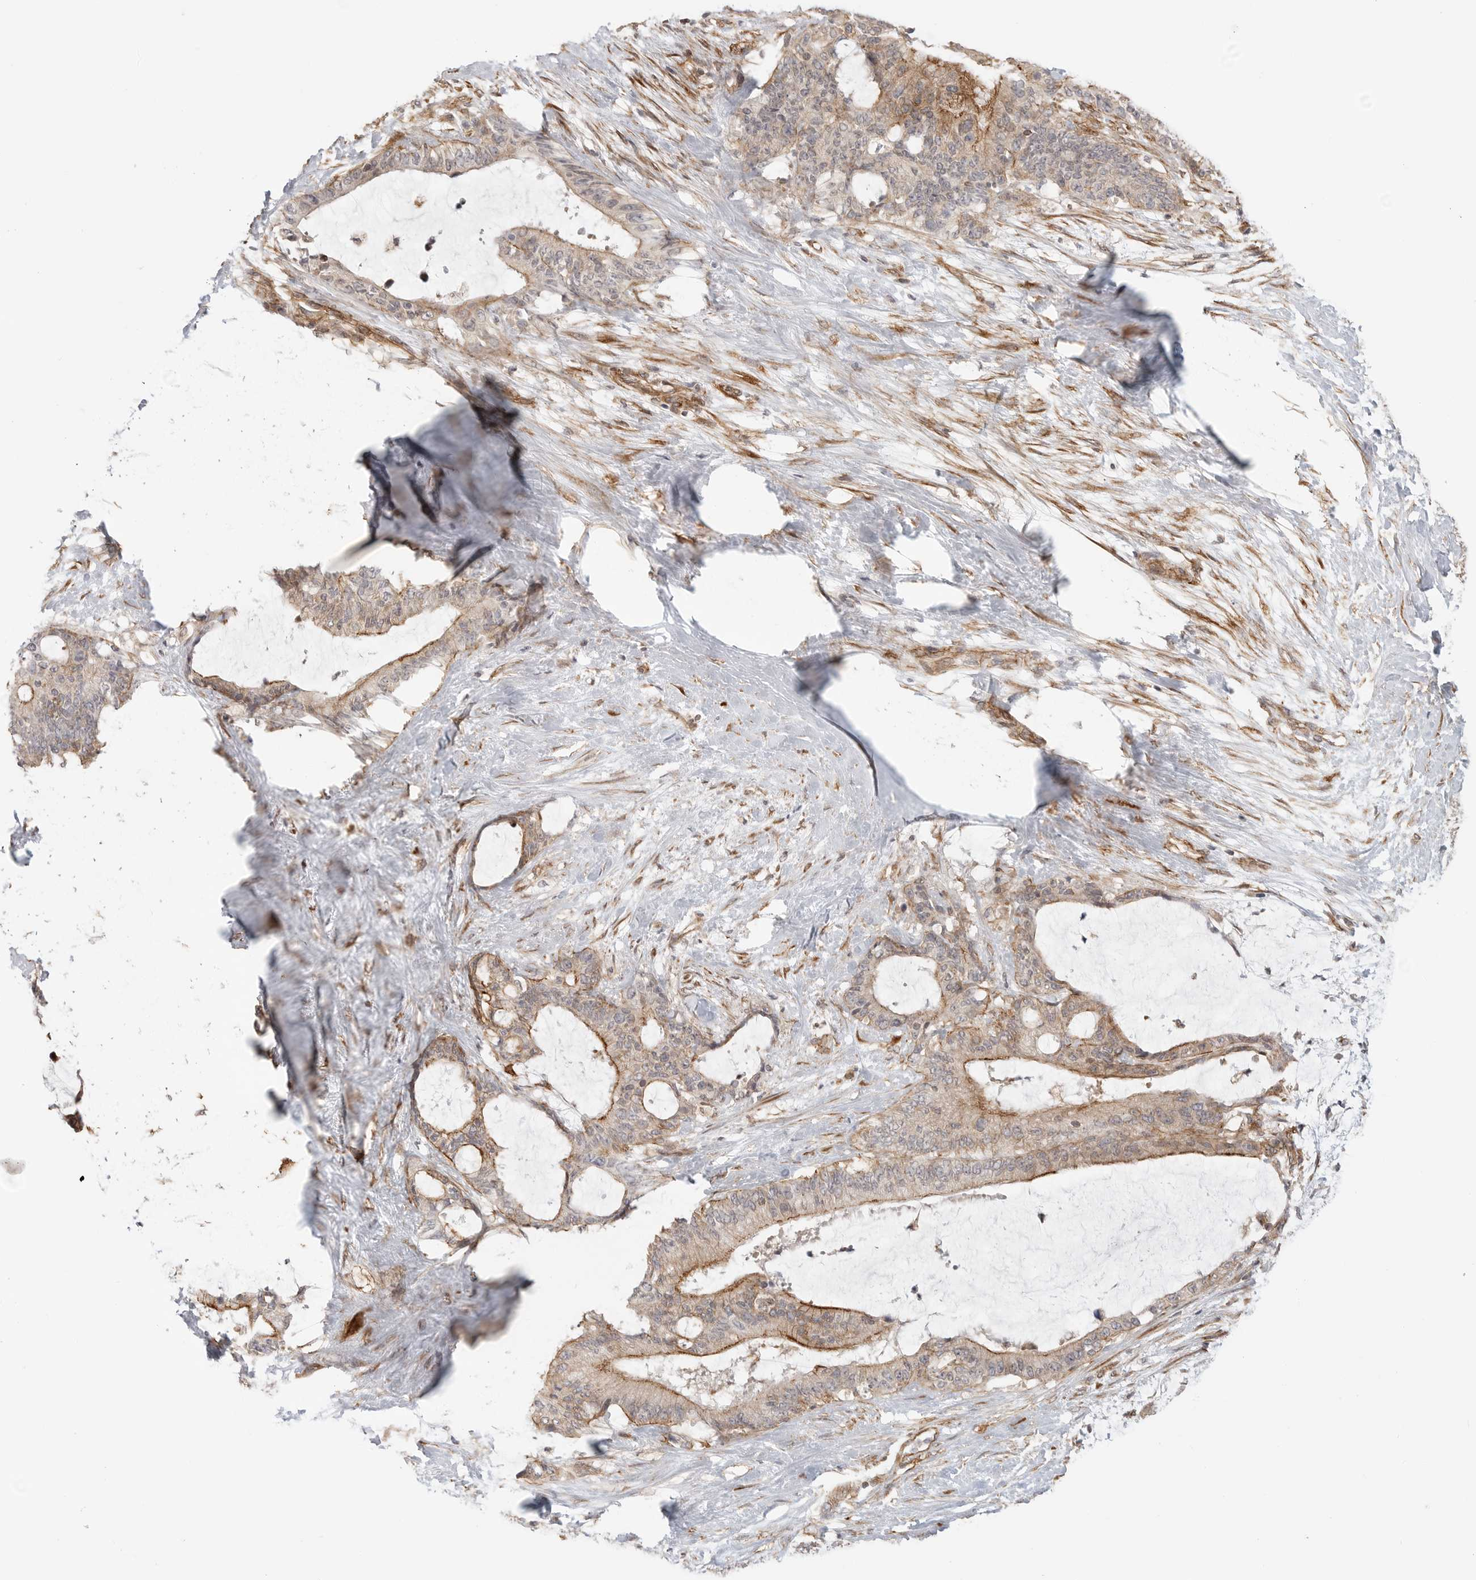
{"staining": {"intensity": "moderate", "quantity": ">75%", "location": "cytoplasmic/membranous"}, "tissue": "liver cancer", "cell_type": "Tumor cells", "image_type": "cancer", "snomed": [{"axis": "morphology", "description": "Normal tissue, NOS"}, {"axis": "morphology", "description": "Cholangiocarcinoma"}, {"axis": "topography", "description": "Liver"}, {"axis": "topography", "description": "Peripheral nerve tissue"}], "caption": "DAB (3,3'-diaminobenzidine) immunohistochemical staining of liver cancer (cholangiocarcinoma) displays moderate cytoplasmic/membranous protein staining in approximately >75% of tumor cells. (brown staining indicates protein expression, while blue staining denotes nuclei).", "gene": "ATOH7", "patient": {"sex": "female", "age": 73}}